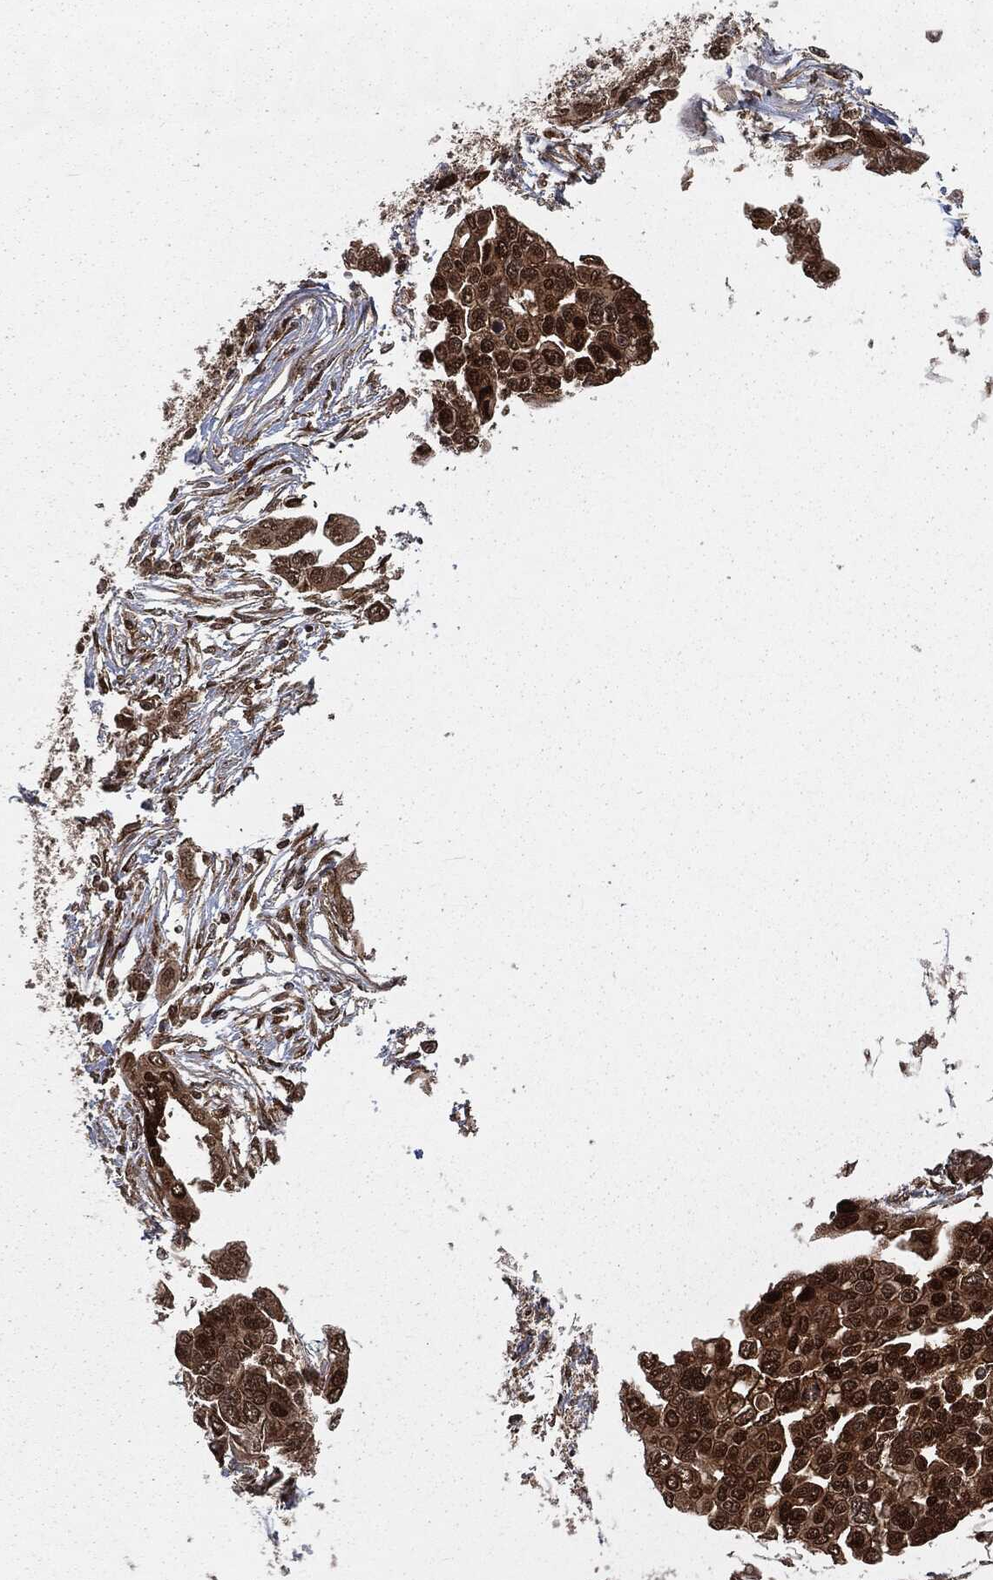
{"staining": {"intensity": "strong", "quantity": "25%-75%", "location": "cytoplasmic/membranous,nuclear"}, "tissue": "ovarian cancer", "cell_type": "Tumor cells", "image_type": "cancer", "snomed": [{"axis": "morphology", "description": "Cystadenocarcinoma, serous, NOS"}, {"axis": "topography", "description": "Ovary"}], "caption": "Approximately 25%-75% of tumor cells in ovarian serous cystadenocarcinoma display strong cytoplasmic/membranous and nuclear protein positivity as visualized by brown immunohistochemical staining.", "gene": "RANBP9", "patient": {"sex": "female", "age": 59}}